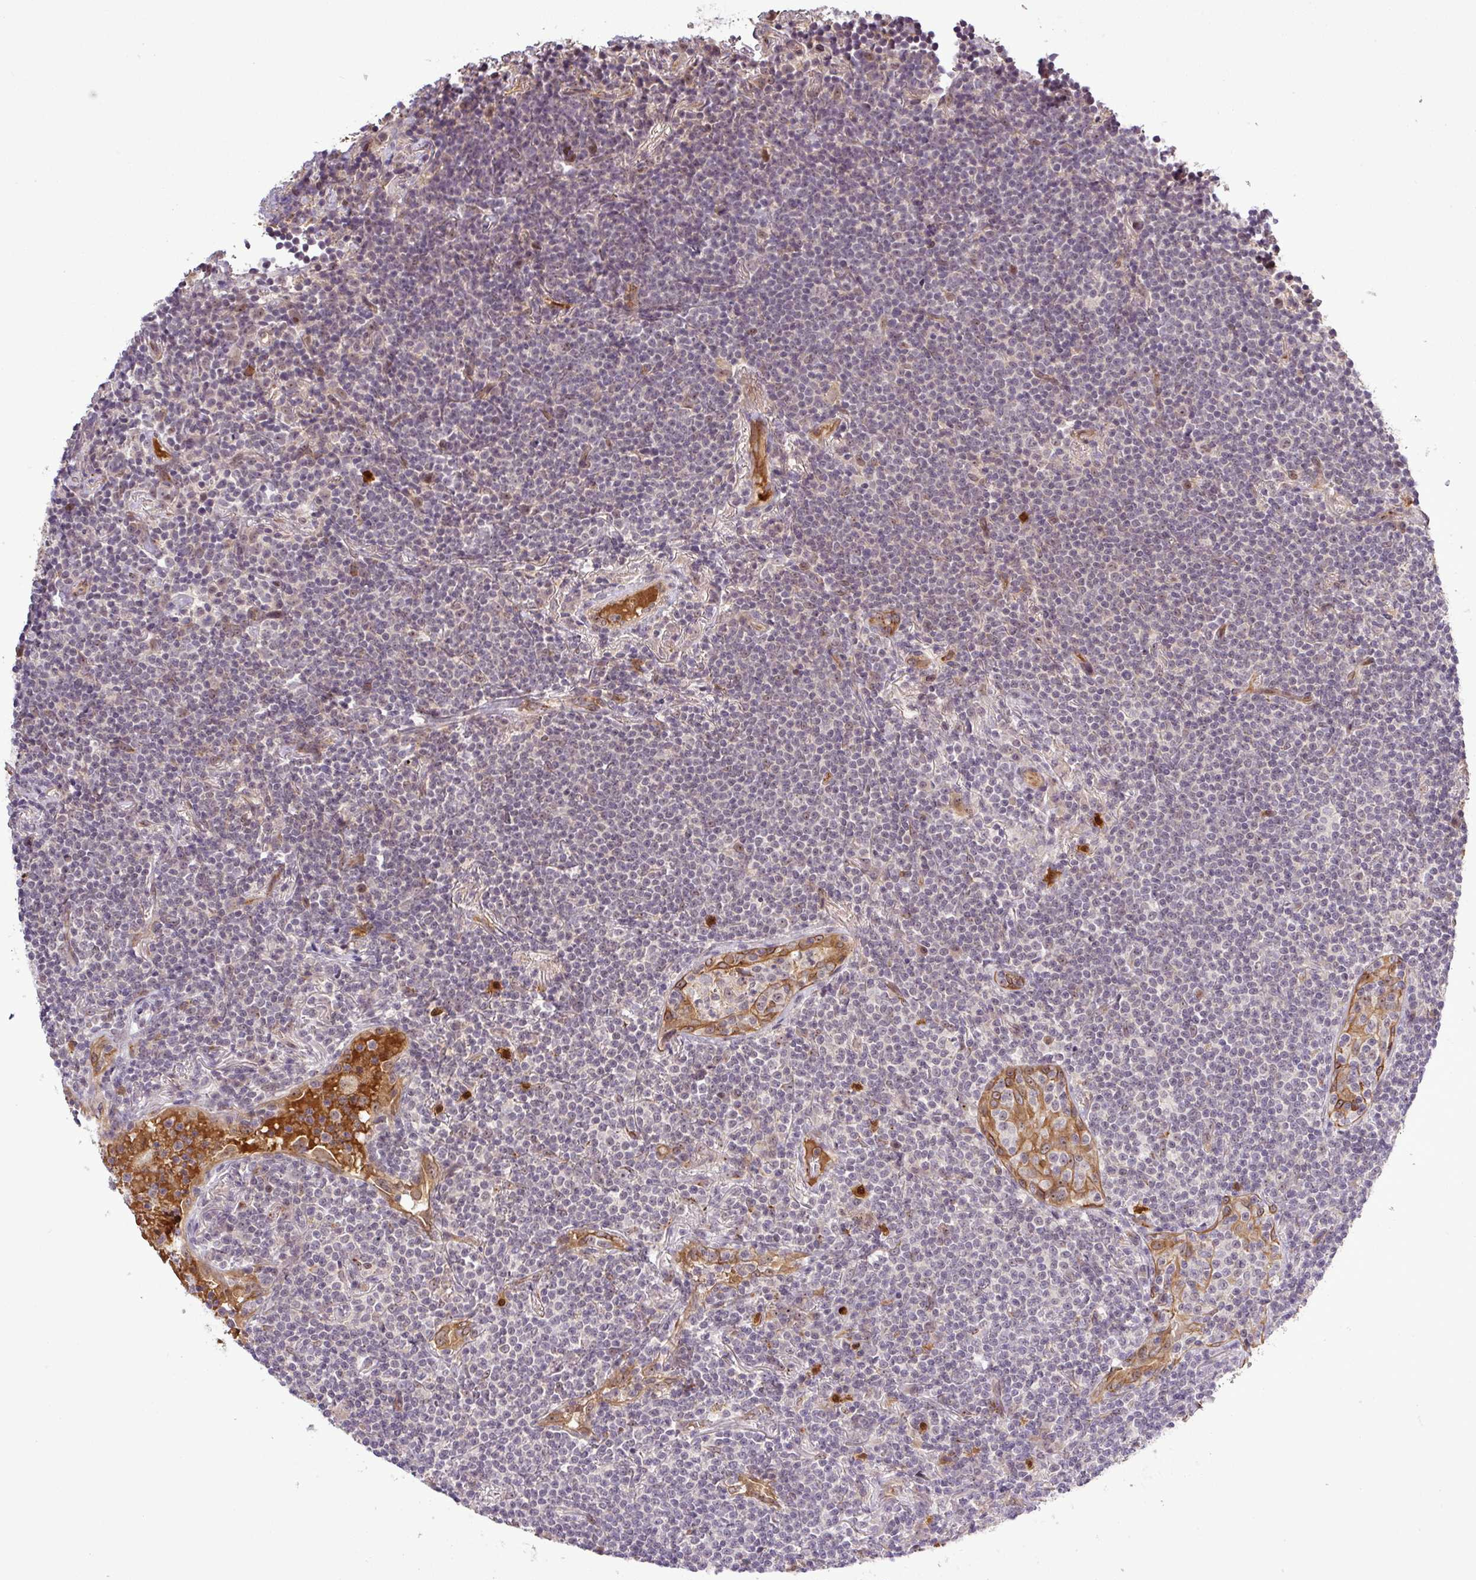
{"staining": {"intensity": "negative", "quantity": "none", "location": "none"}, "tissue": "lymphoma", "cell_type": "Tumor cells", "image_type": "cancer", "snomed": [{"axis": "morphology", "description": "Malignant lymphoma, non-Hodgkin's type, Low grade"}, {"axis": "topography", "description": "Lung"}], "caption": "Tumor cells are negative for brown protein staining in lymphoma.", "gene": "PCDH1", "patient": {"sex": "female", "age": 71}}